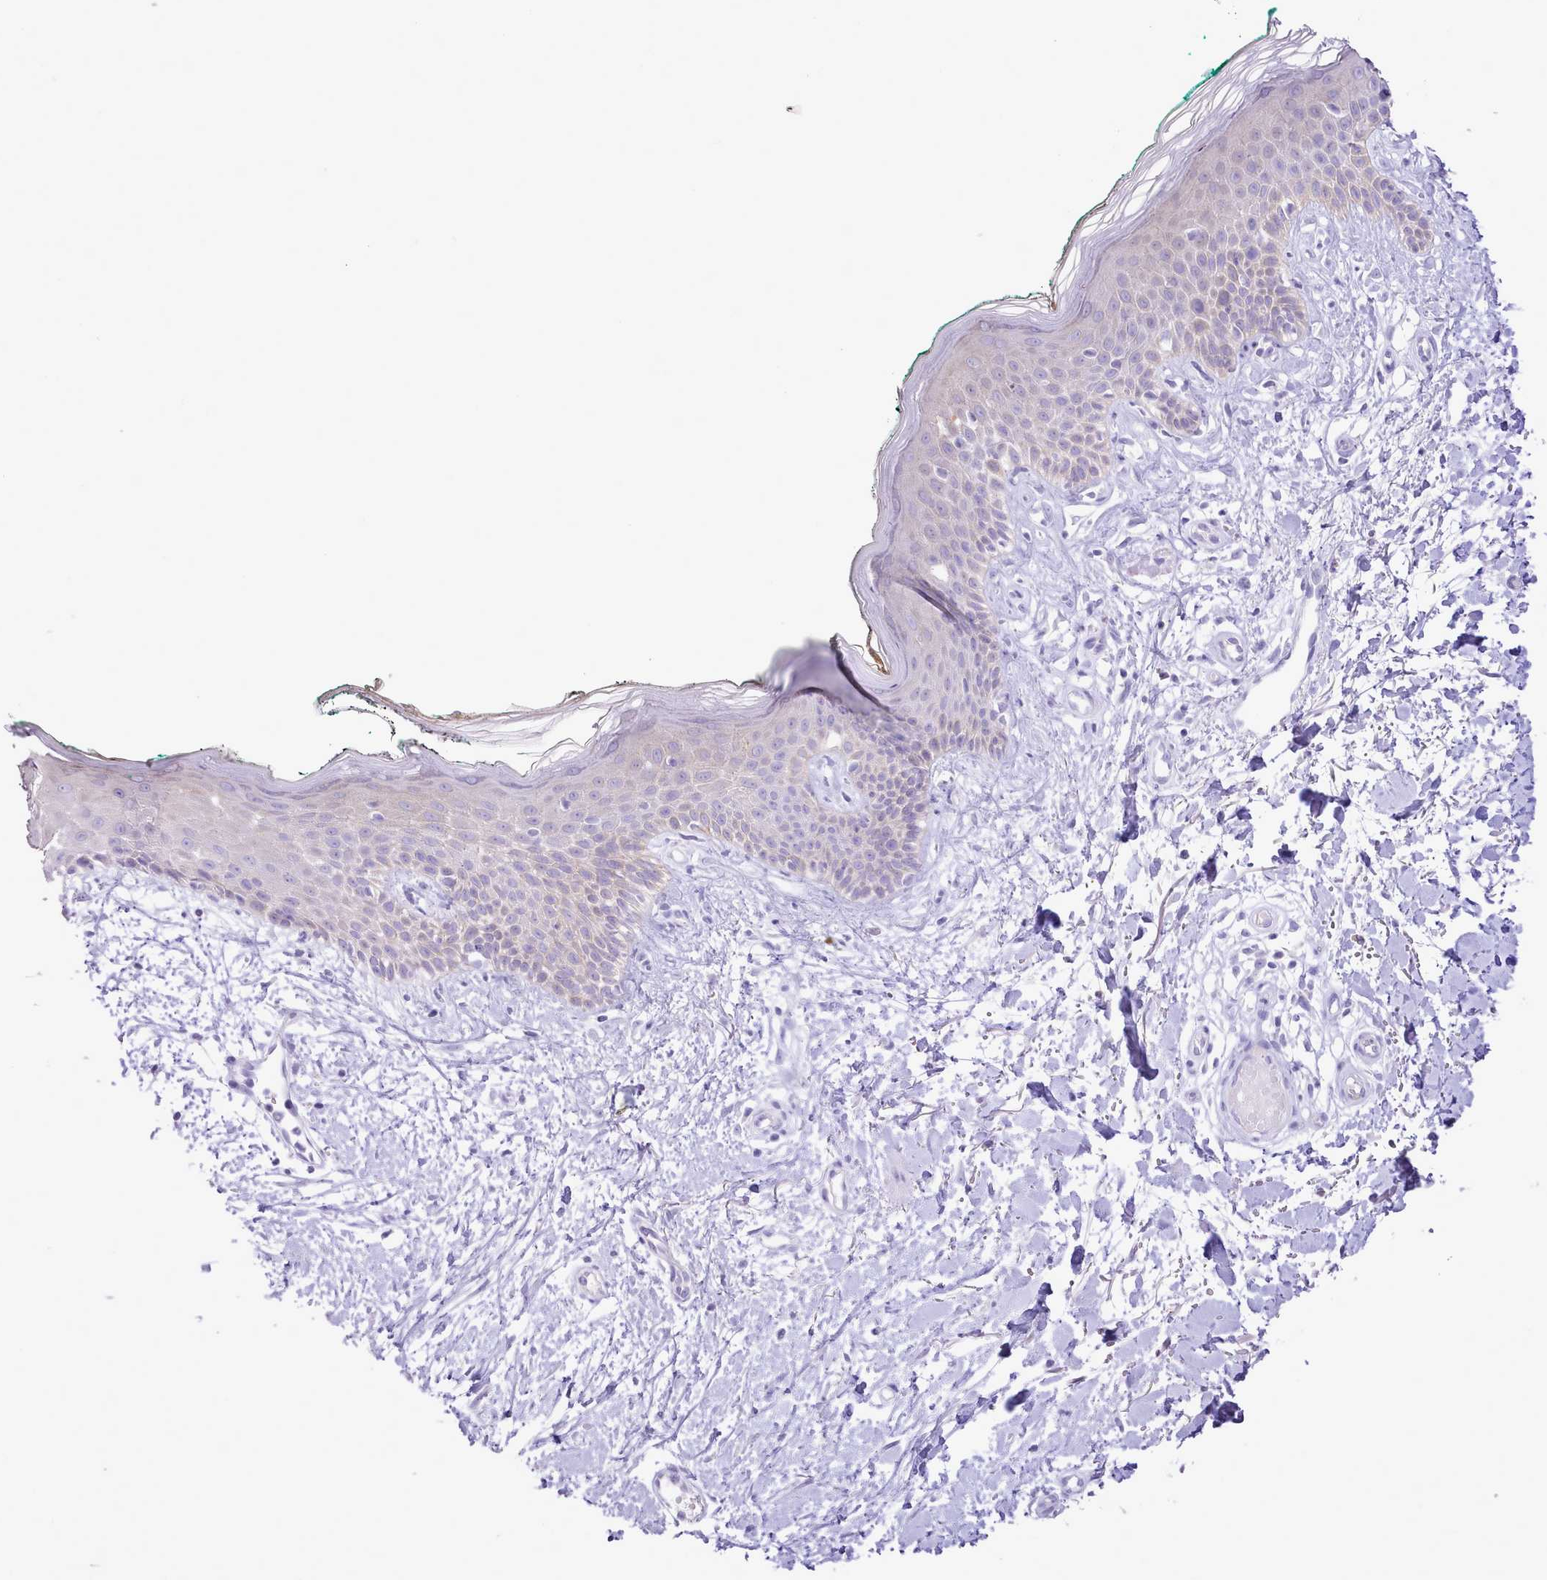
{"staining": {"intensity": "negative", "quantity": "none", "location": "none"}, "tissue": "skin", "cell_type": "Fibroblasts", "image_type": "normal", "snomed": [{"axis": "morphology", "description": "Normal tissue, NOS"}, {"axis": "morphology", "description": "Malignant melanoma, NOS"}, {"axis": "topography", "description": "Skin"}], "caption": "Immunohistochemistry image of benign skin: human skin stained with DAB exhibits no significant protein expression in fibroblasts.", "gene": "MDFI", "patient": {"sex": "male", "age": 62}}